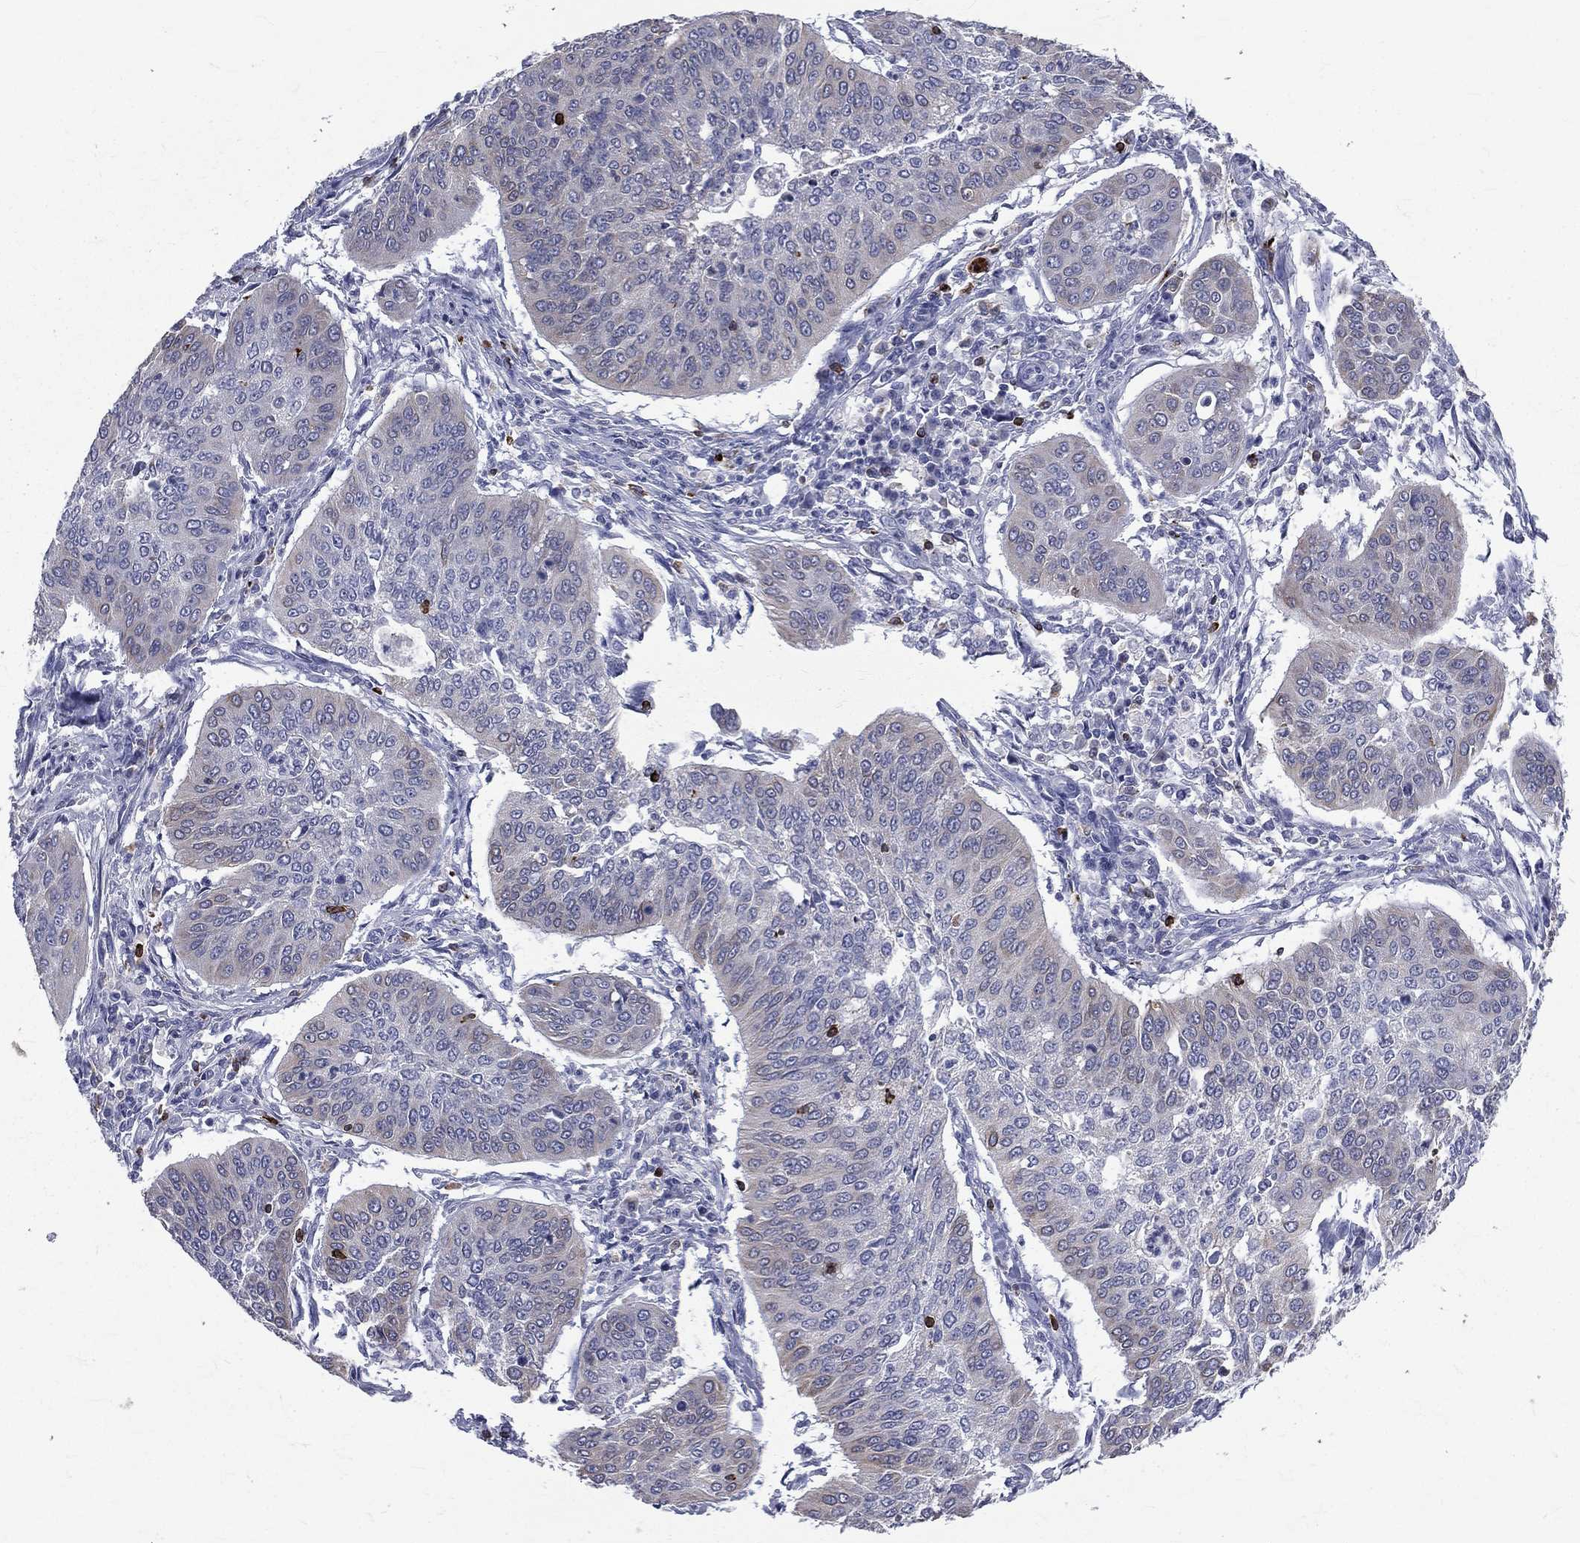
{"staining": {"intensity": "negative", "quantity": "none", "location": "none"}, "tissue": "cervical cancer", "cell_type": "Tumor cells", "image_type": "cancer", "snomed": [{"axis": "morphology", "description": "Normal tissue, NOS"}, {"axis": "morphology", "description": "Squamous cell carcinoma, NOS"}, {"axis": "topography", "description": "Cervix"}], "caption": "There is no significant staining in tumor cells of squamous cell carcinoma (cervical).", "gene": "CTSW", "patient": {"sex": "female", "age": 39}}